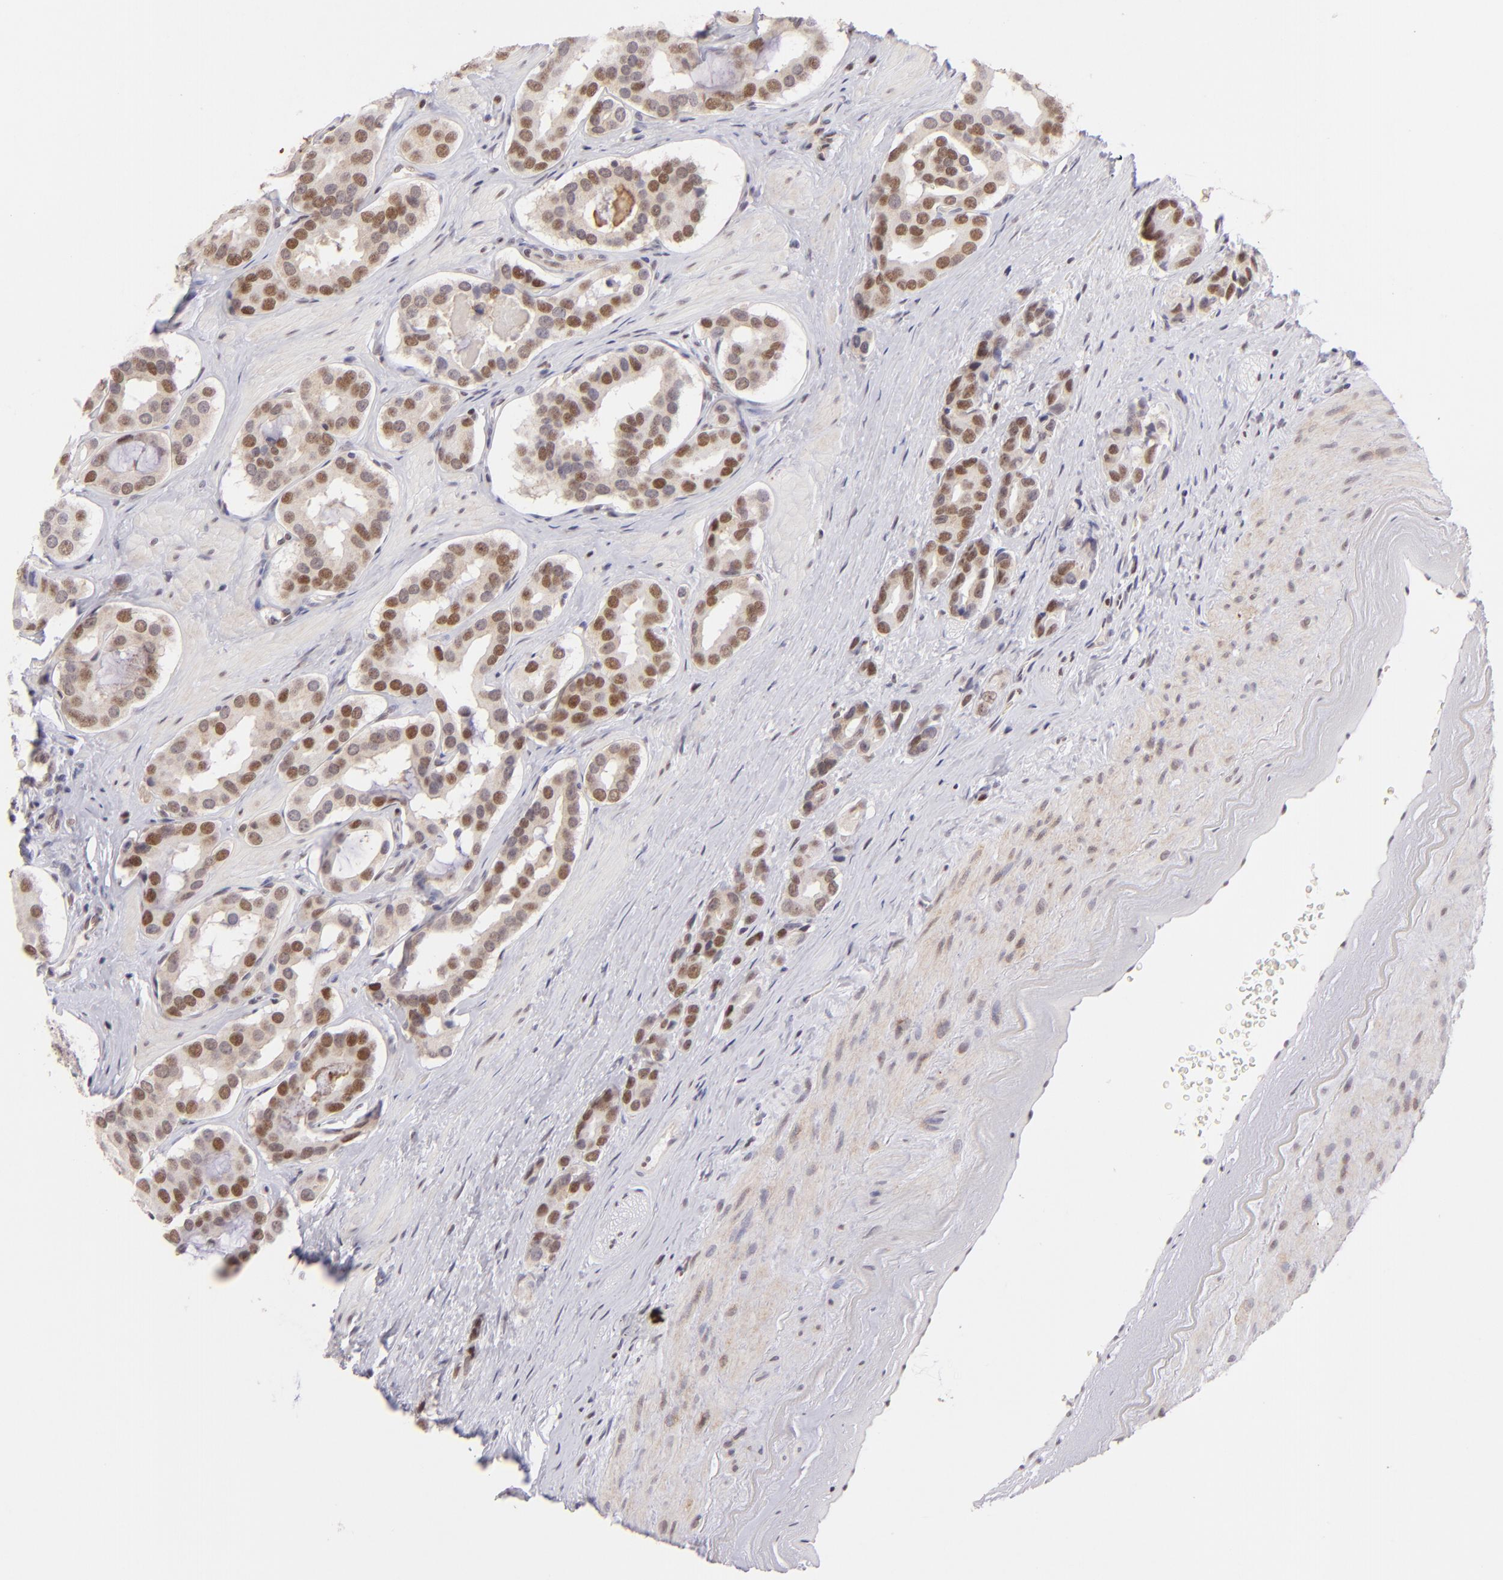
{"staining": {"intensity": "moderate", "quantity": ">75%", "location": "nuclear"}, "tissue": "prostate cancer", "cell_type": "Tumor cells", "image_type": "cancer", "snomed": [{"axis": "morphology", "description": "Adenocarcinoma, Low grade"}, {"axis": "topography", "description": "Prostate"}], "caption": "Immunohistochemistry of prostate cancer (low-grade adenocarcinoma) exhibits medium levels of moderate nuclear expression in about >75% of tumor cells. The staining was performed using DAB, with brown indicating positive protein expression. Nuclei are stained blue with hematoxylin.", "gene": "POU2F1", "patient": {"sex": "male", "age": 59}}